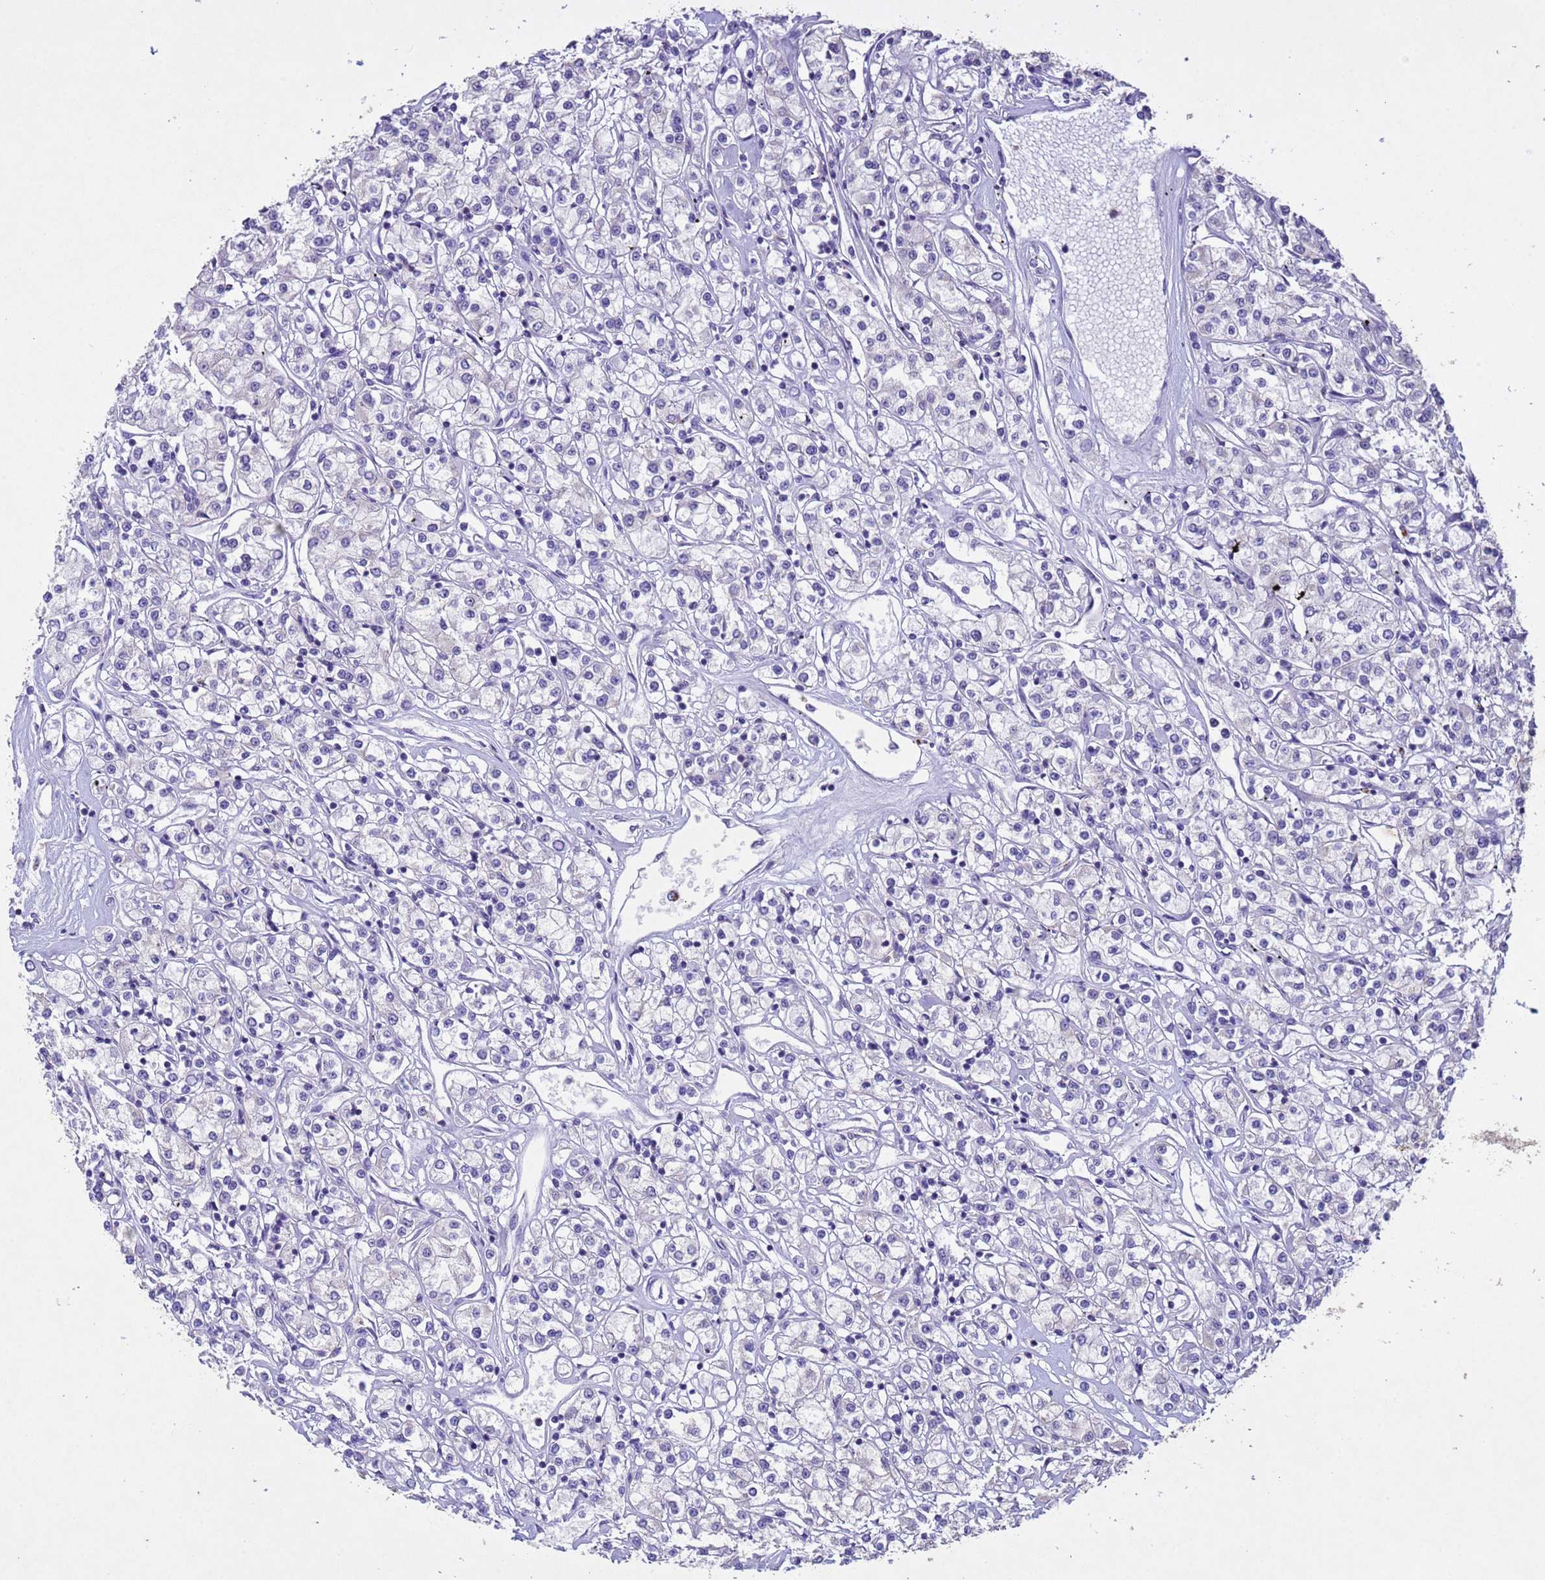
{"staining": {"intensity": "negative", "quantity": "none", "location": "none"}, "tissue": "renal cancer", "cell_type": "Tumor cells", "image_type": "cancer", "snomed": [{"axis": "morphology", "description": "Adenocarcinoma, NOS"}, {"axis": "topography", "description": "Kidney"}], "caption": "Photomicrograph shows no significant protein expression in tumor cells of renal cancer (adenocarcinoma).", "gene": "NLRP11", "patient": {"sex": "female", "age": 59}}